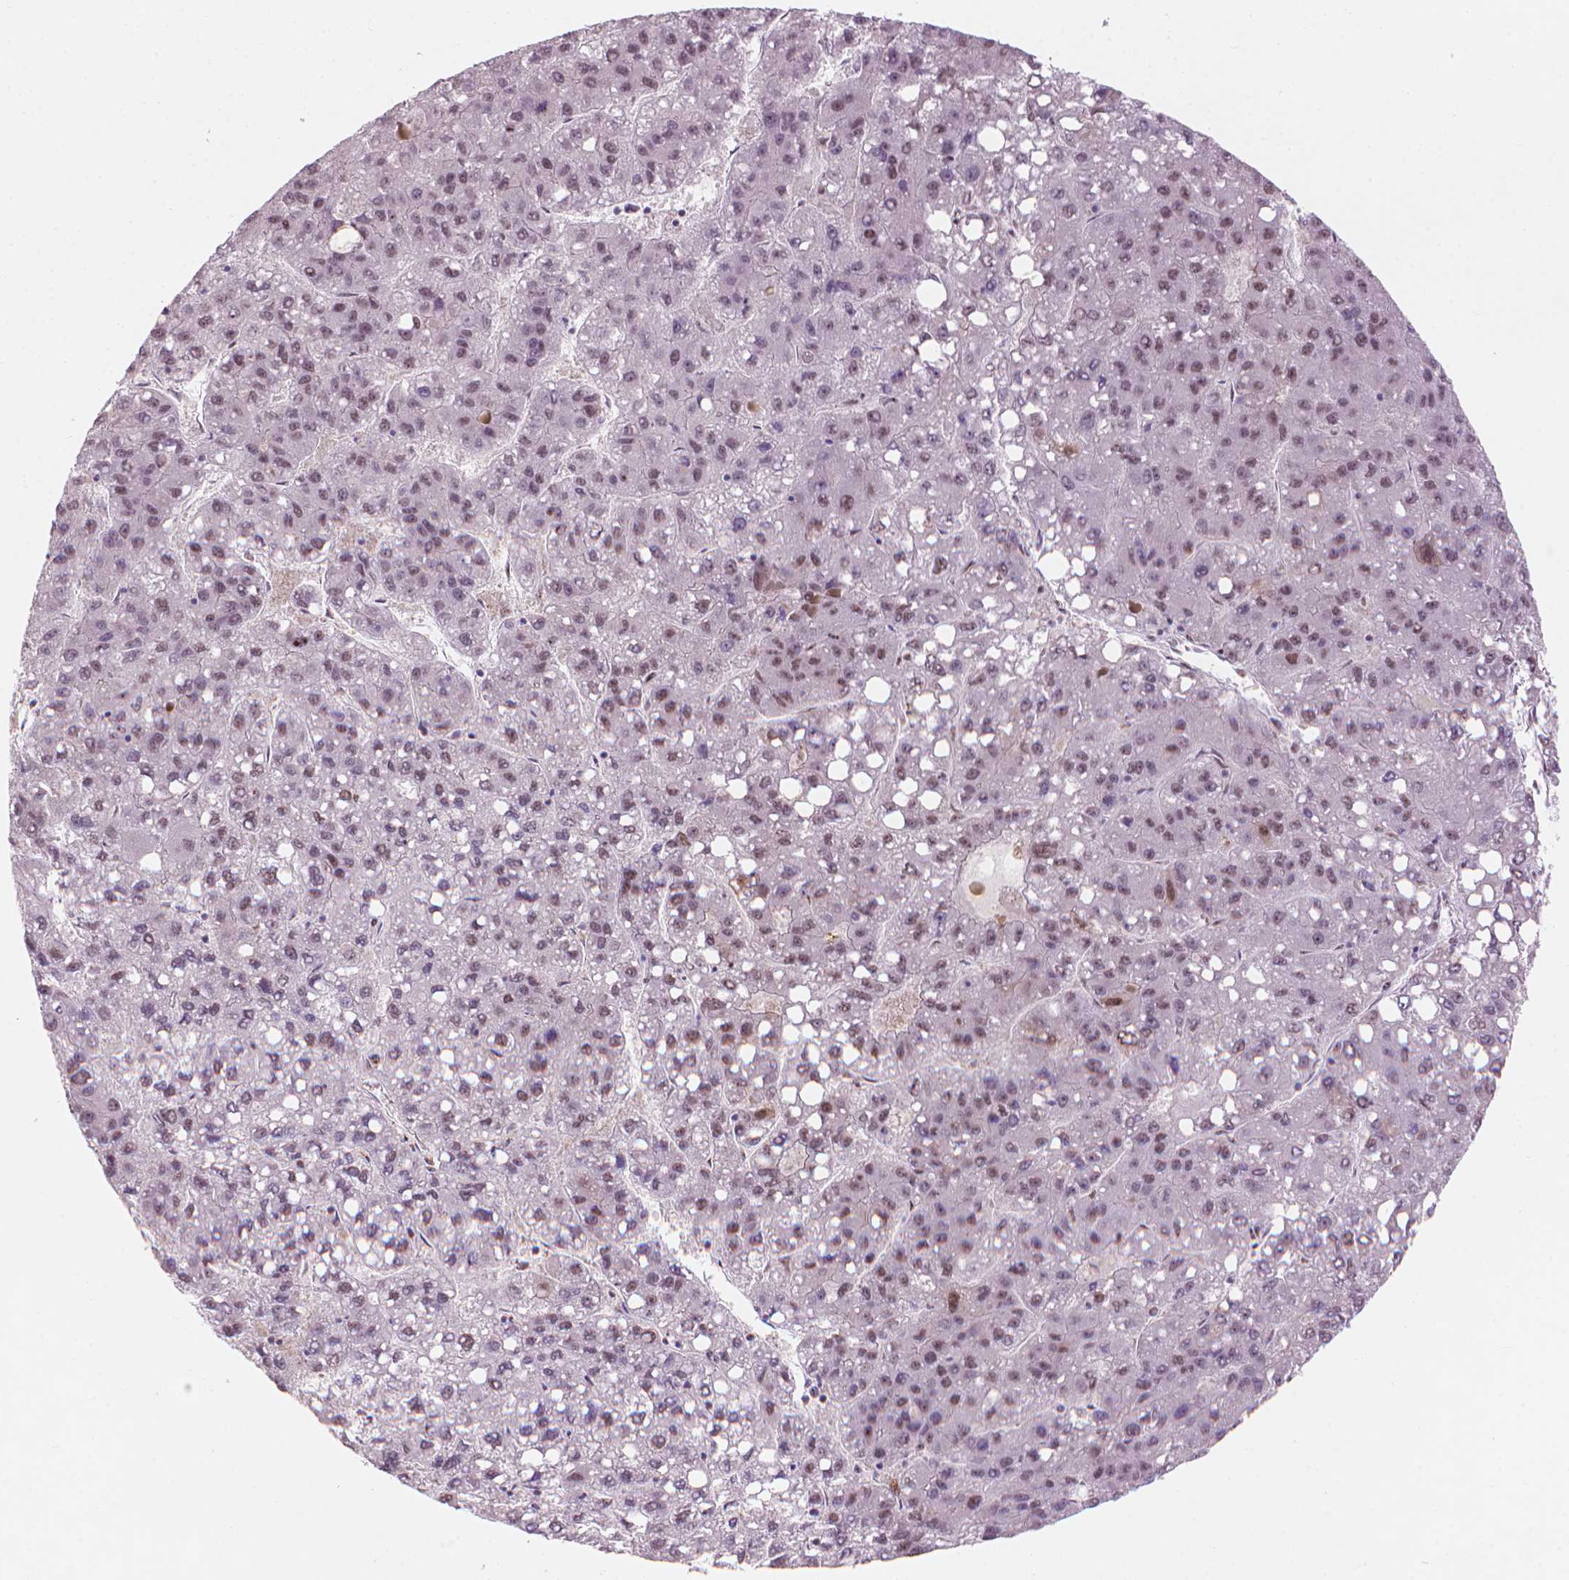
{"staining": {"intensity": "moderate", "quantity": "25%-75%", "location": "nuclear"}, "tissue": "liver cancer", "cell_type": "Tumor cells", "image_type": "cancer", "snomed": [{"axis": "morphology", "description": "Carcinoma, Hepatocellular, NOS"}, {"axis": "topography", "description": "Liver"}], "caption": "IHC (DAB (3,3'-diaminobenzidine)) staining of human liver hepatocellular carcinoma reveals moderate nuclear protein positivity in about 25%-75% of tumor cells. (DAB (3,3'-diaminobenzidine) IHC, brown staining for protein, blue staining for nuclei).", "gene": "HES7", "patient": {"sex": "female", "age": 82}}